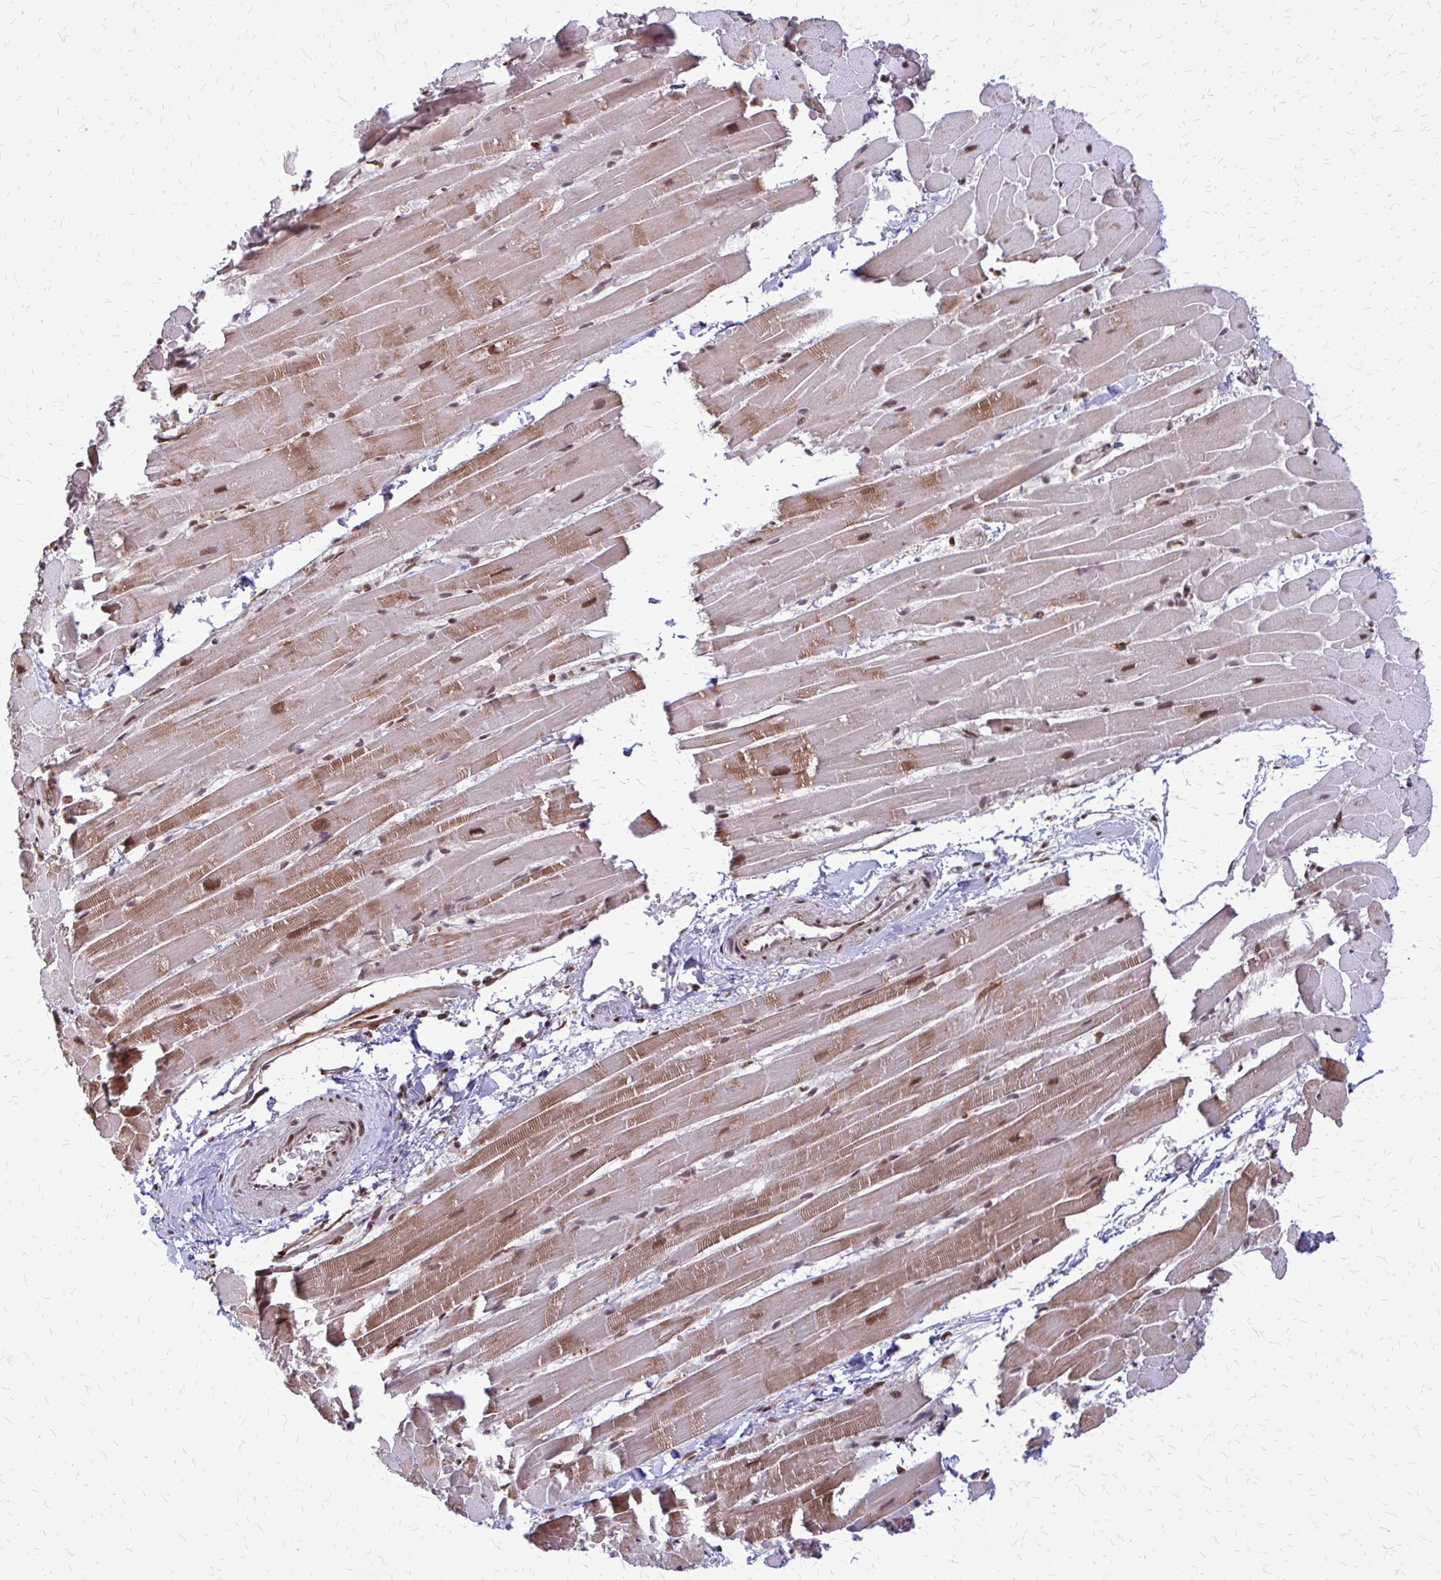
{"staining": {"intensity": "moderate", "quantity": ">75%", "location": "nuclear"}, "tissue": "heart muscle", "cell_type": "Cardiomyocytes", "image_type": "normal", "snomed": [{"axis": "morphology", "description": "Normal tissue, NOS"}, {"axis": "topography", "description": "Heart"}], "caption": "A medium amount of moderate nuclear expression is present in approximately >75% of cardiomyocytes in benign heart muscle.", "gene": "HDAC3", "patient": {"sex": "male", "age": 37}}